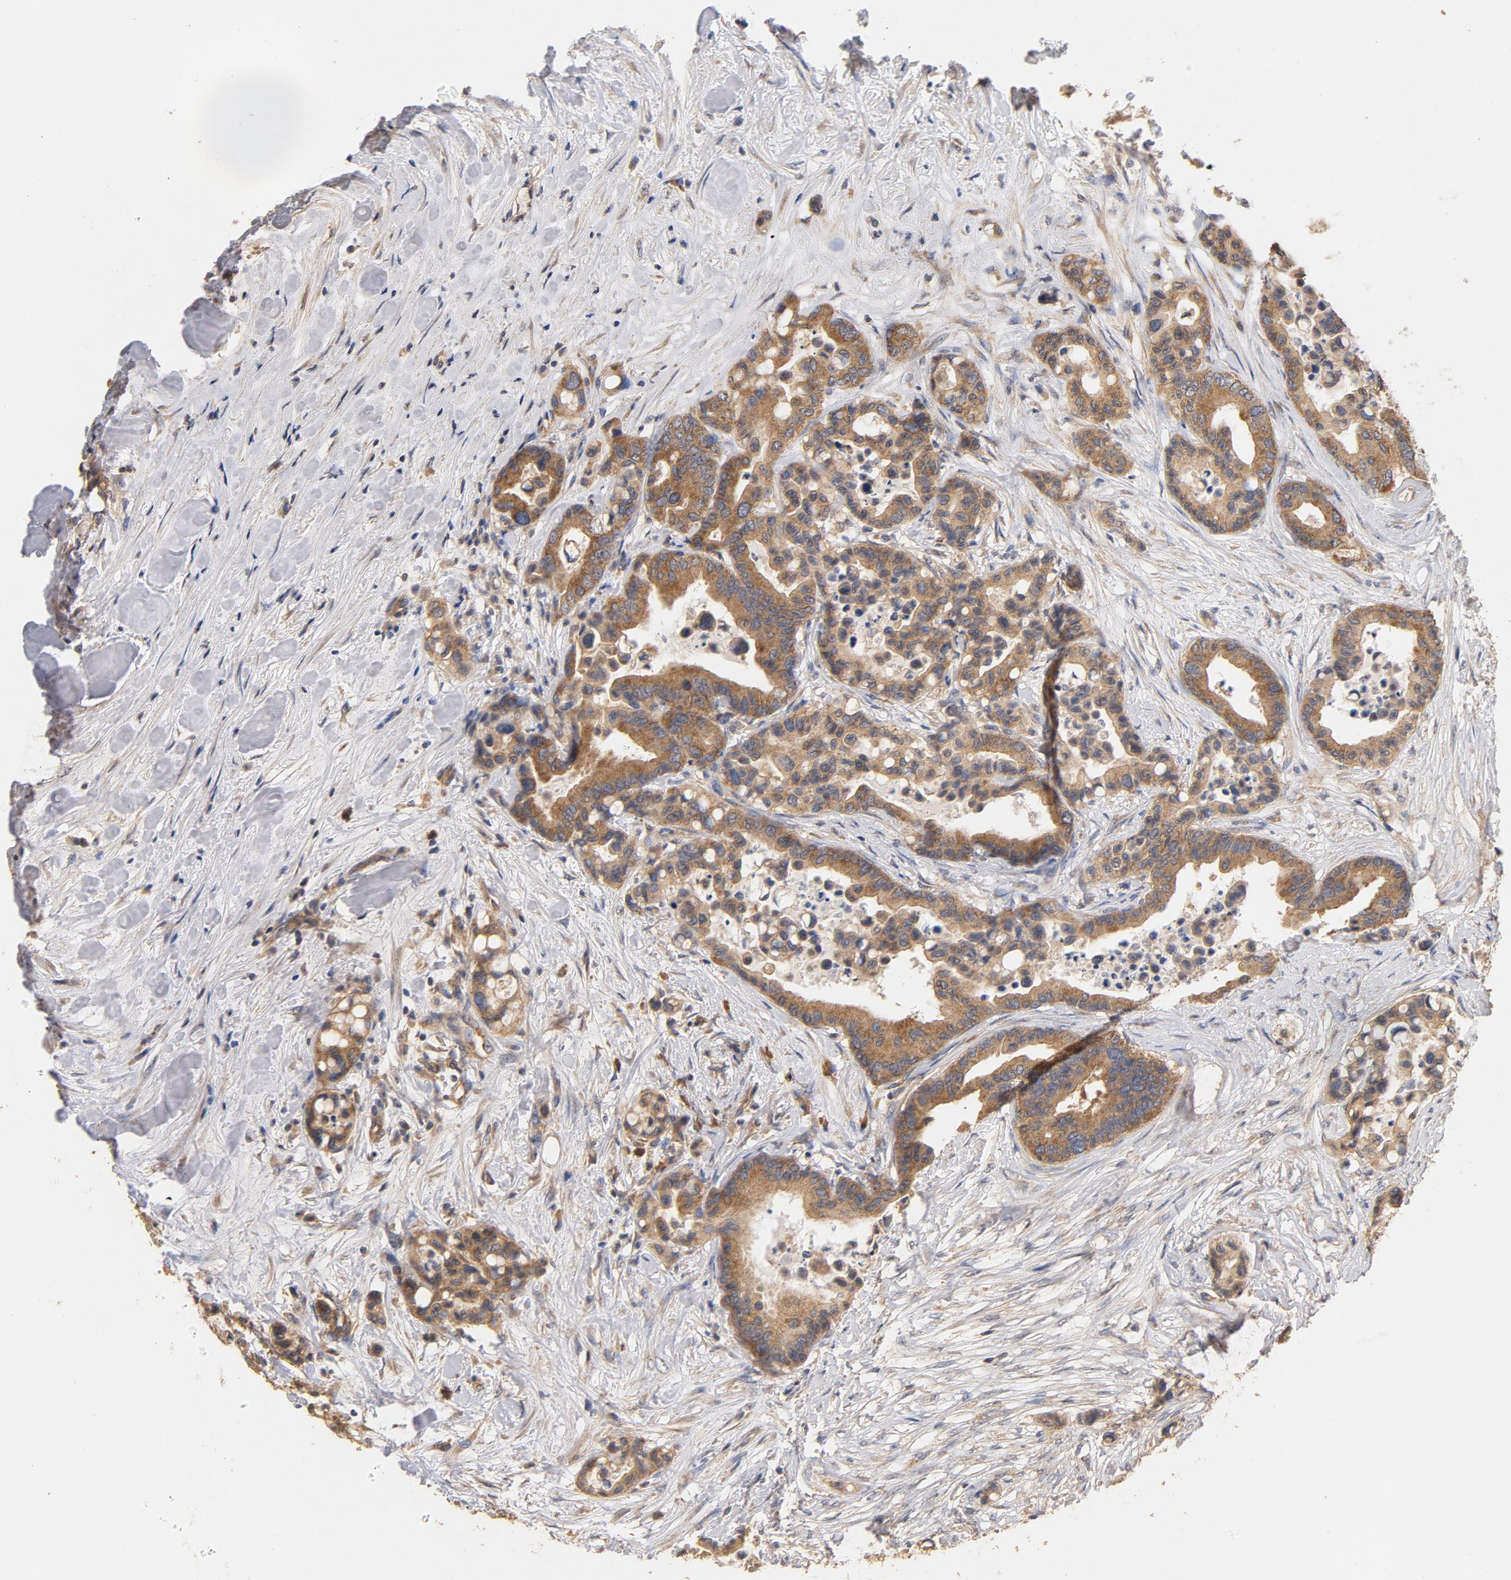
{"staining": {"intensity": "moderate", "quantity": ">75%", "location": "cytoplasmic/membranous"}, "tissue": "colorectal cancer", "cell_type": "Tumor cells", "image_type": "cancer", "snomed": [{"axis": "morphology", "description": "Adenocarcinoma, NOS"}, {"axis": "topography", "description": "Colon"}], "caption": "DAB immunohistochemical staining of human colorectal cancer (adenocarcinoma) reveals moderate cytoplasmic/membranous protein expression in about >75% of tumor cells.", "gene": "DDX6", "patient": {"sex": "male", "age": 82}}